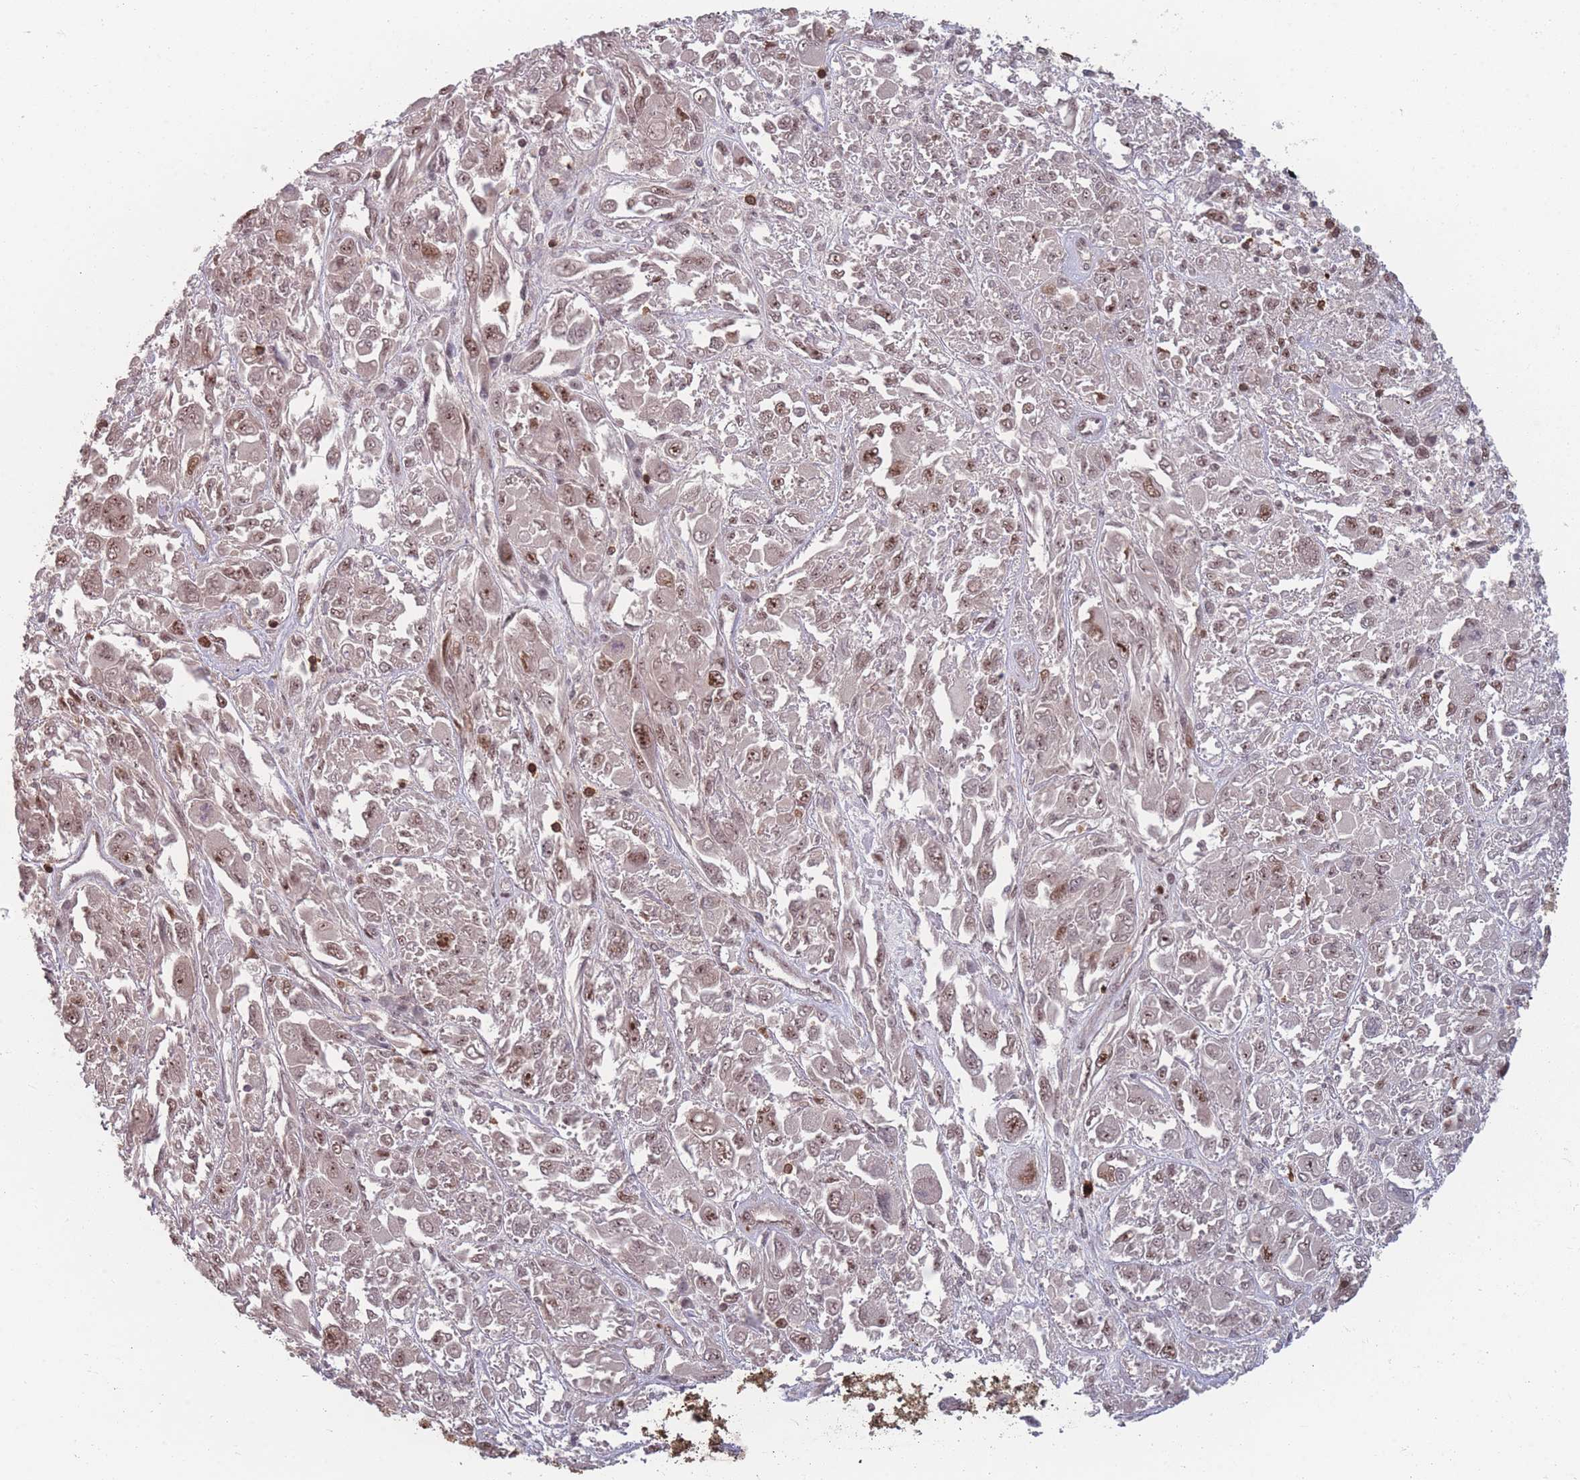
{"staining": {"intensity": "moderate", "quantity": ">75%", "location": "nuclear"}, "tissue": "melanoma", "cell_type": "Tumor cells", "image_type": "cancer", "snomed": [{"axis": "morphology", "description": "Malignant melanoma, NOS"}, {"axis": "topography", "description": "Skin"}], "caption": "Immunohistochemical staining of melanoma demonstrates medium levels of moderate nuclear protein expression in approximately >75% of tumor cells. (DAB (3,3'-diaminobenzidine) = brown stain, brightfield microscopy at high magnification).", "gene": "WDR55", "patient": {"sex": "female", "age": 91}}